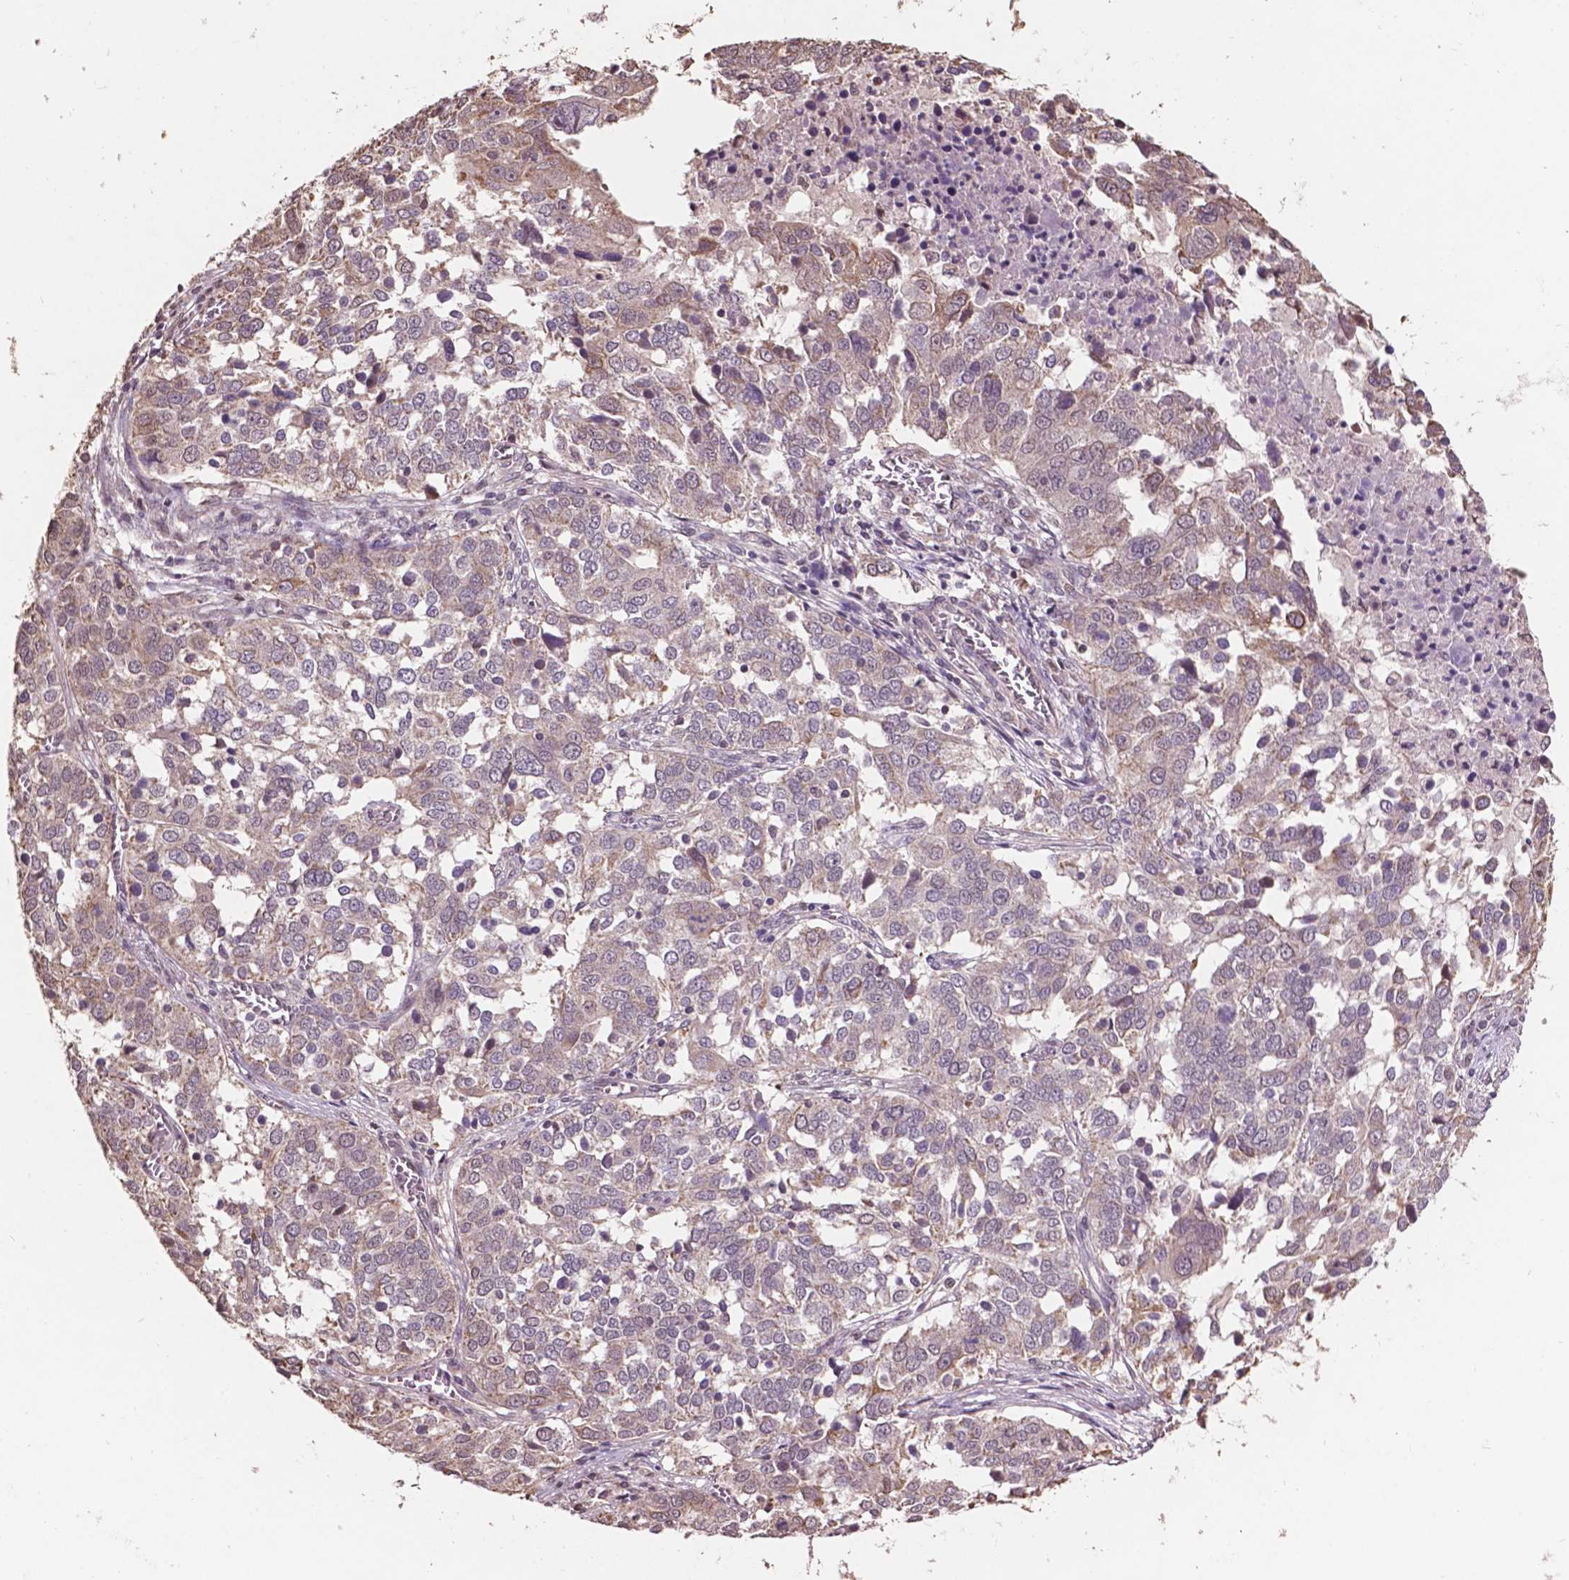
{"staining": {"intensity": "weak", "quantity": "25%-75%", "location": "cytoplasmic/membranous"}, "tissue": "ovarian cancer", "cell_type": "Tumor cells", "image_type": "cancer", "snomed": [{"axis": "morphology", "description": "Carcinoma, endometroid"}, {"axis": "topography", "description": "Soft tissue"}, {"axis": "topography", "description": "Ovary"}], "caption": "There is low levels of weak cytoplasmic/membranous positivity in tumor cells of ovarian cancer, as demonstrated by immunohistochemical staining (brown color).", "gene": "GLRA2", "patient": {"sex": "female", "age": 52}}